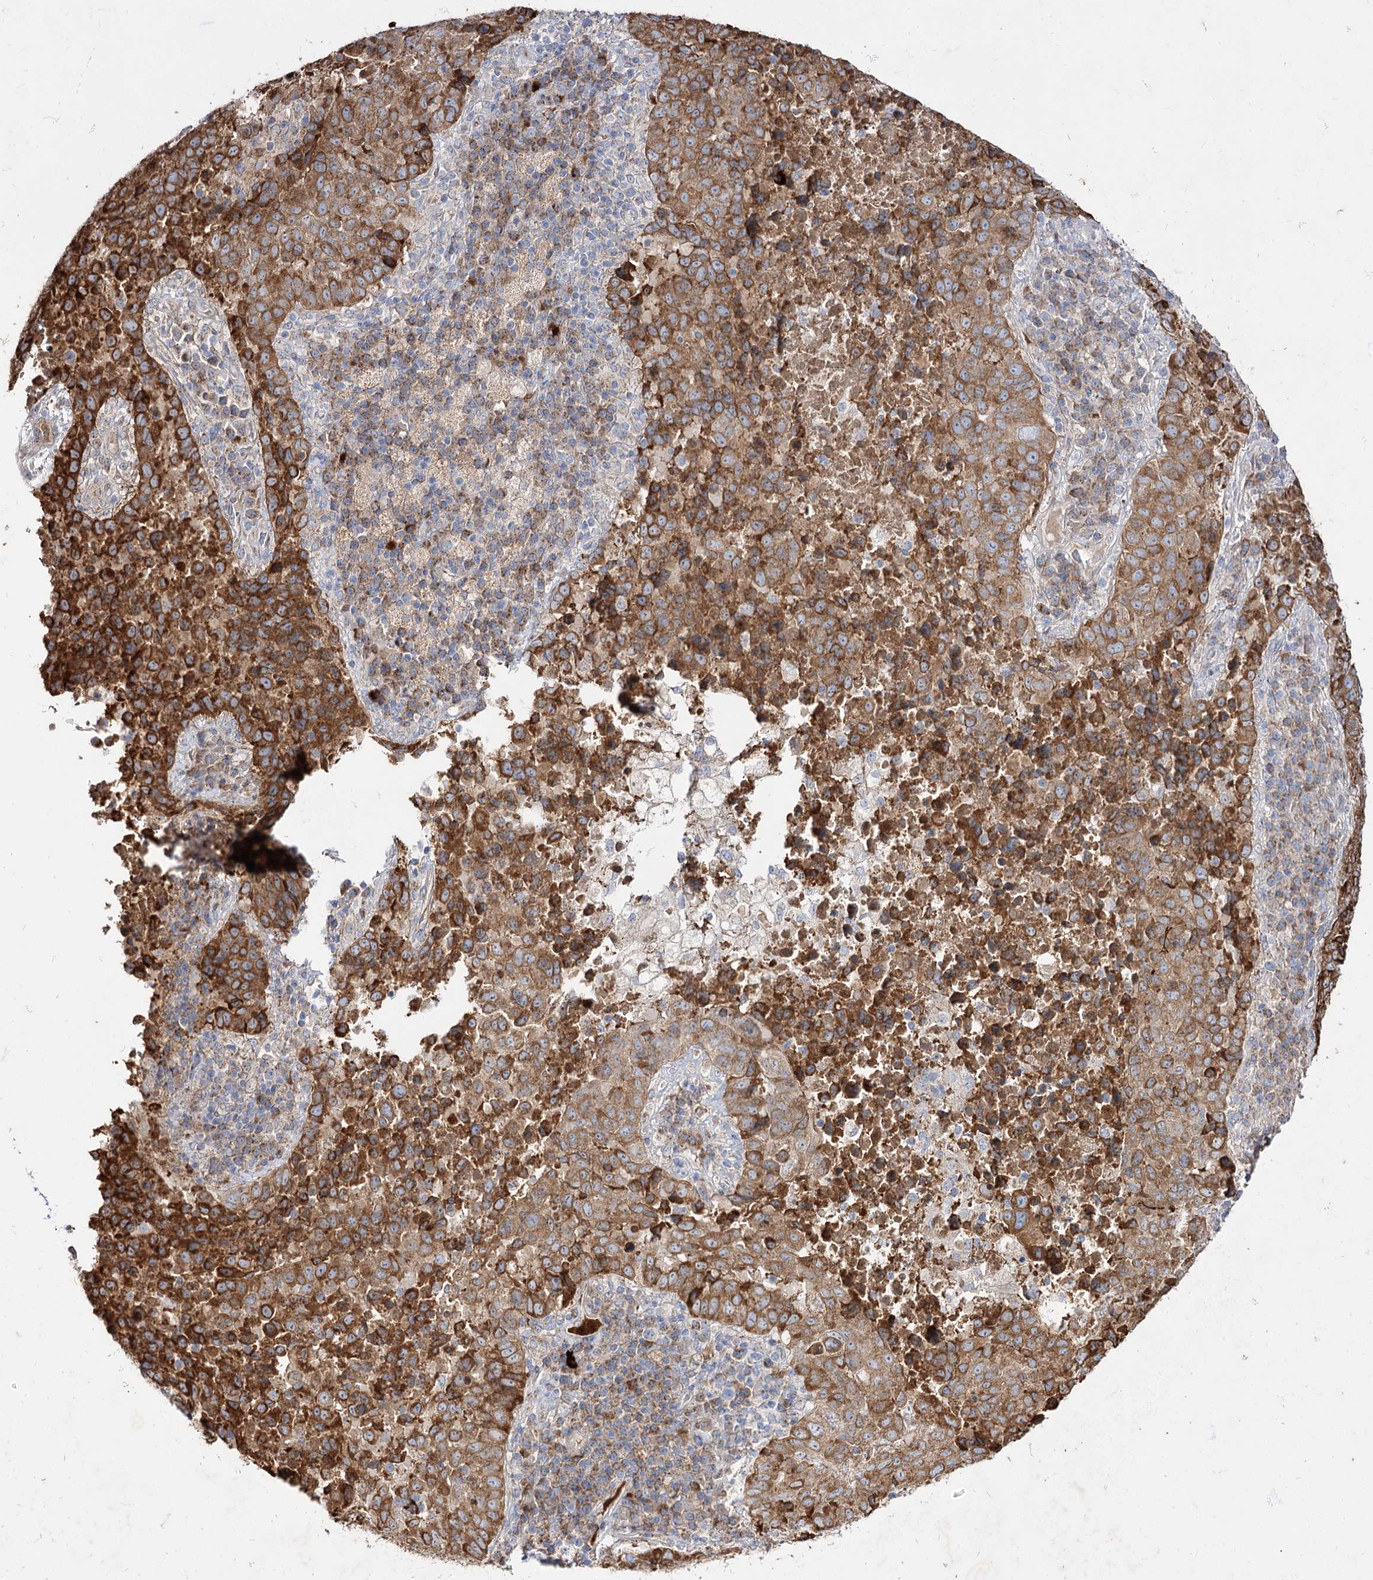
{"staining": {"intensity": "moderate", "quantity": ">75%", "location": "cytoplasmic/membranous"}, "tissue": "lung cancer", "cell_type": "Tumor cells", "image_type": "cancer", "snomed": [{"axis": "morphology", "description": "Squamous cell carcinoma, NOS"}, {"axis": "topography", "description": "Lung"}], "caption": "Protein expression analysis of lung cancer (squamous cell carcinoma) demonstrates moderate cytoplasmic/membranous staining in approximately >75% of tumor cells. (Stains: DAB (3,3'-diaminobenzidine) in brown, nuclei in blue, Microscopy: brightfield microscopy at high magnification).", "gene": "C11orf80", "patient": {"sex": "male", "age": 73}}